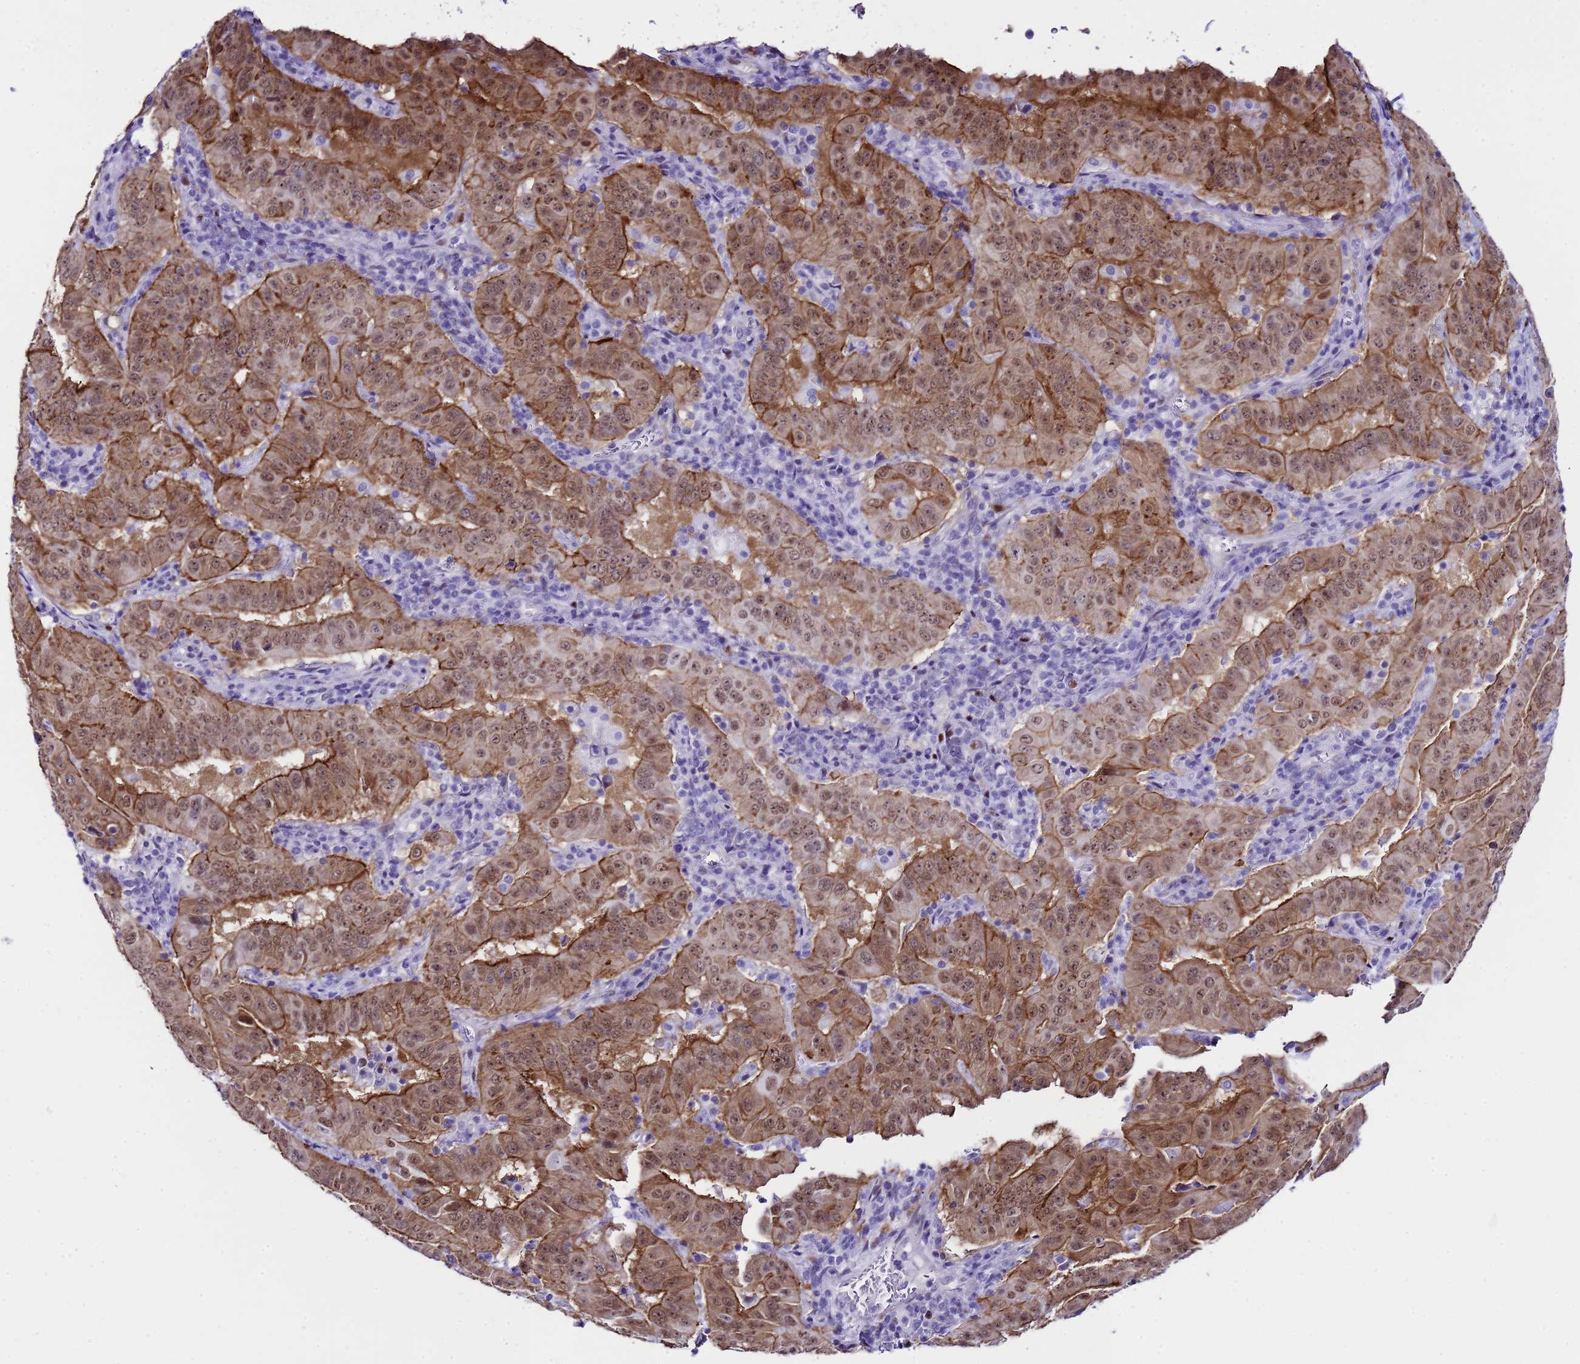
{"staining": {"intensity": "moderate", "quantity": ">75%", "location": "cytoplasmic/membranous,nuclear"}, "tissue": "pancreatic cancer", "cell_type": "Tumor cells", "image_type": "cancer", "snomed": [{"axis": "morphology", "description": "Adenocarcinoma, NOS"}, {"axis": "topography", "description": "Pancreas"}], "caption": "The micrograph exhibits a brown stain indicating the presence of a protein in the cytoplasmic/membranous and nuclear of tumor cells in adenocarcinoma (pancreatic).", "gene": "BCL7A", "patient": {"sex": "male", "age": 63}}